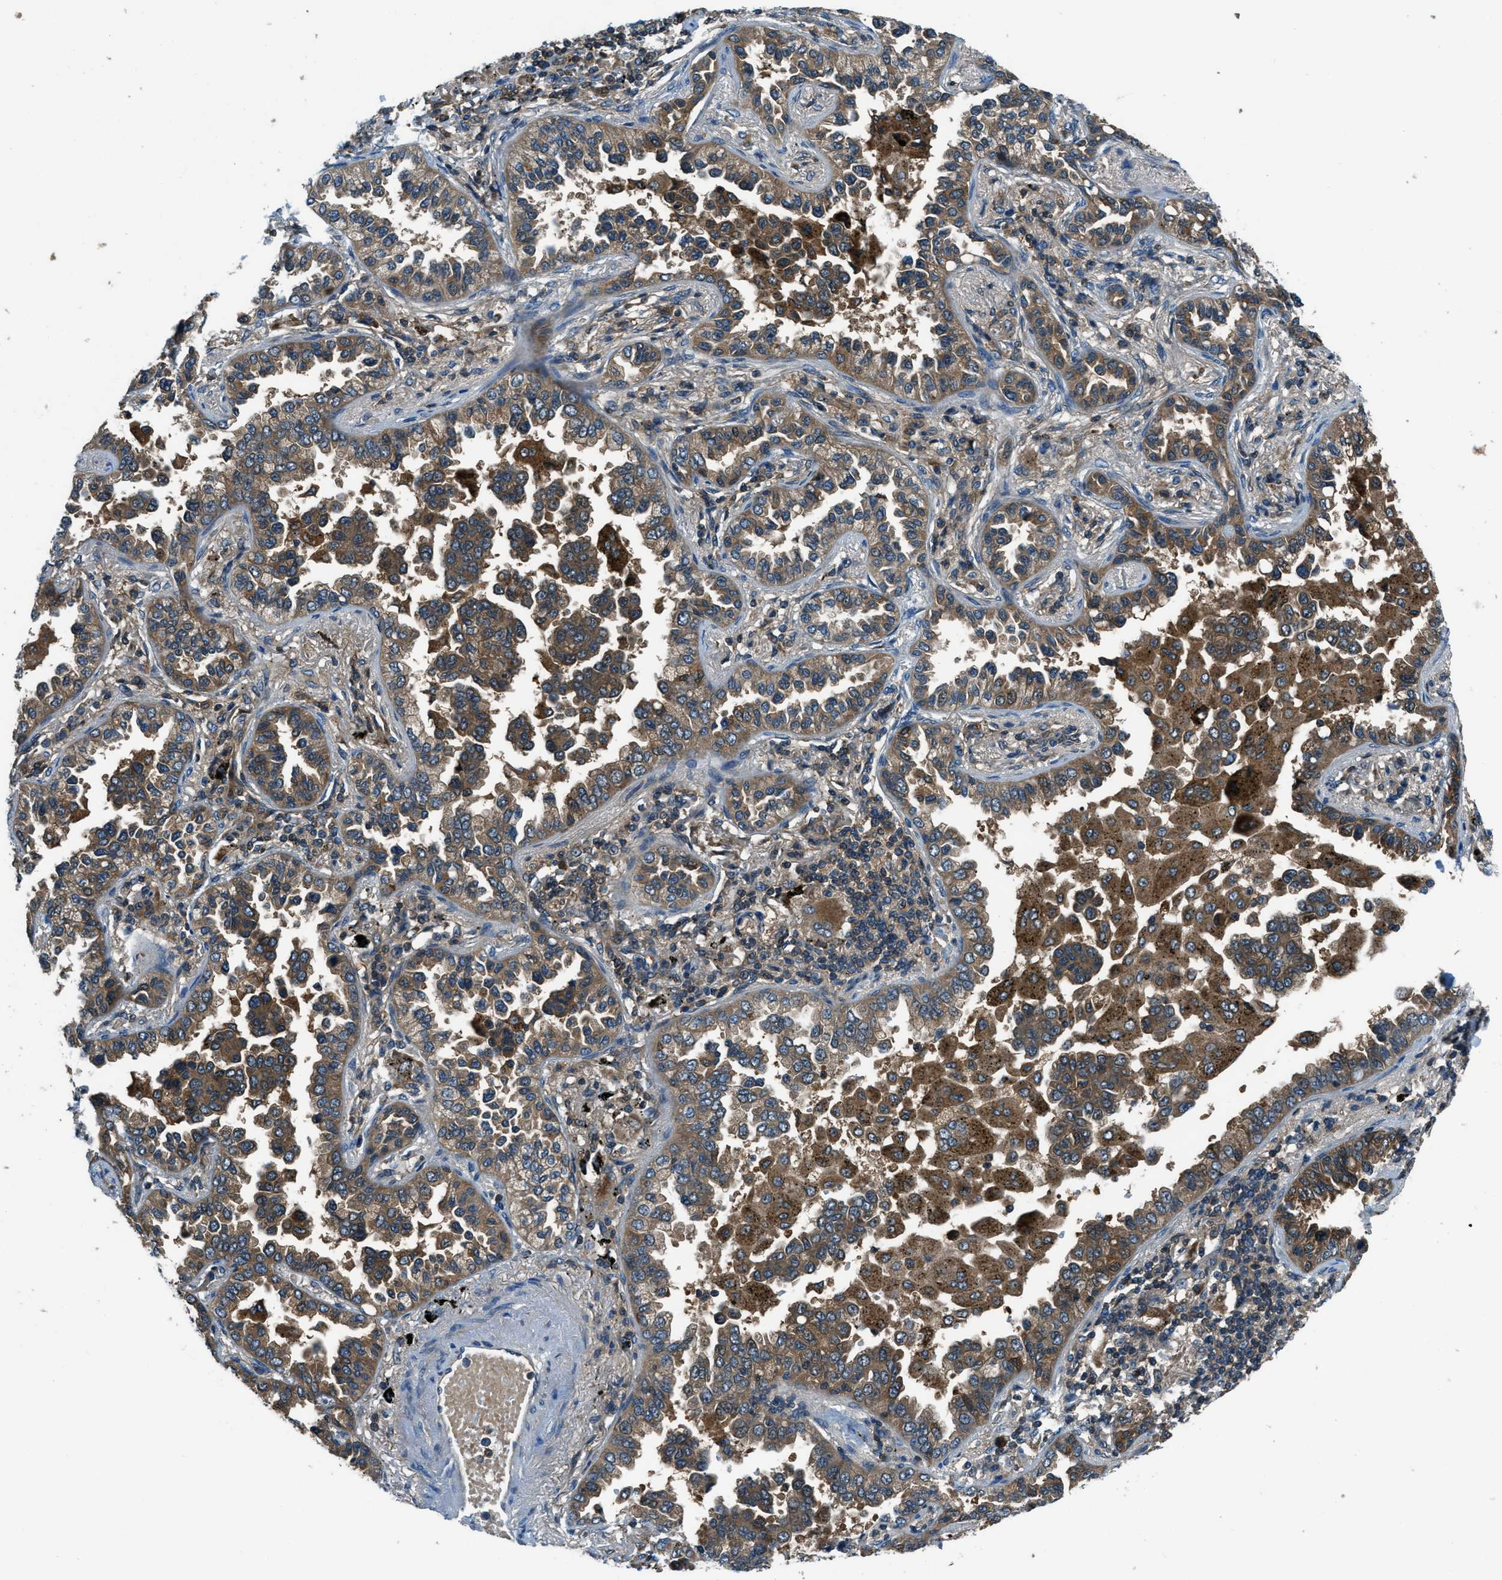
{"staining": {"intensity": "moderate", "quantity": ">75%", "location": "cytoplasmic/membranous"}, "tissue": "lung cancer", "cell_type": "Tumor cells", "image_type": "cancer", "snomed": [{"axis": "morphology", "description": "Normal tissue, NOS"}, {"axis": "morphology", "description": "Adenocarcinoma, NOS"}, {"axis": "topography", "description": "Lung"}], "caption": "Protein staining by immunohistochemistry (IHC) shows moderate cytoplasmic/membranous staining in about >75% of tumor cells in lung cancer.", "gene": "HEBP2", "patient": {"sex": "male", "age": 59}}